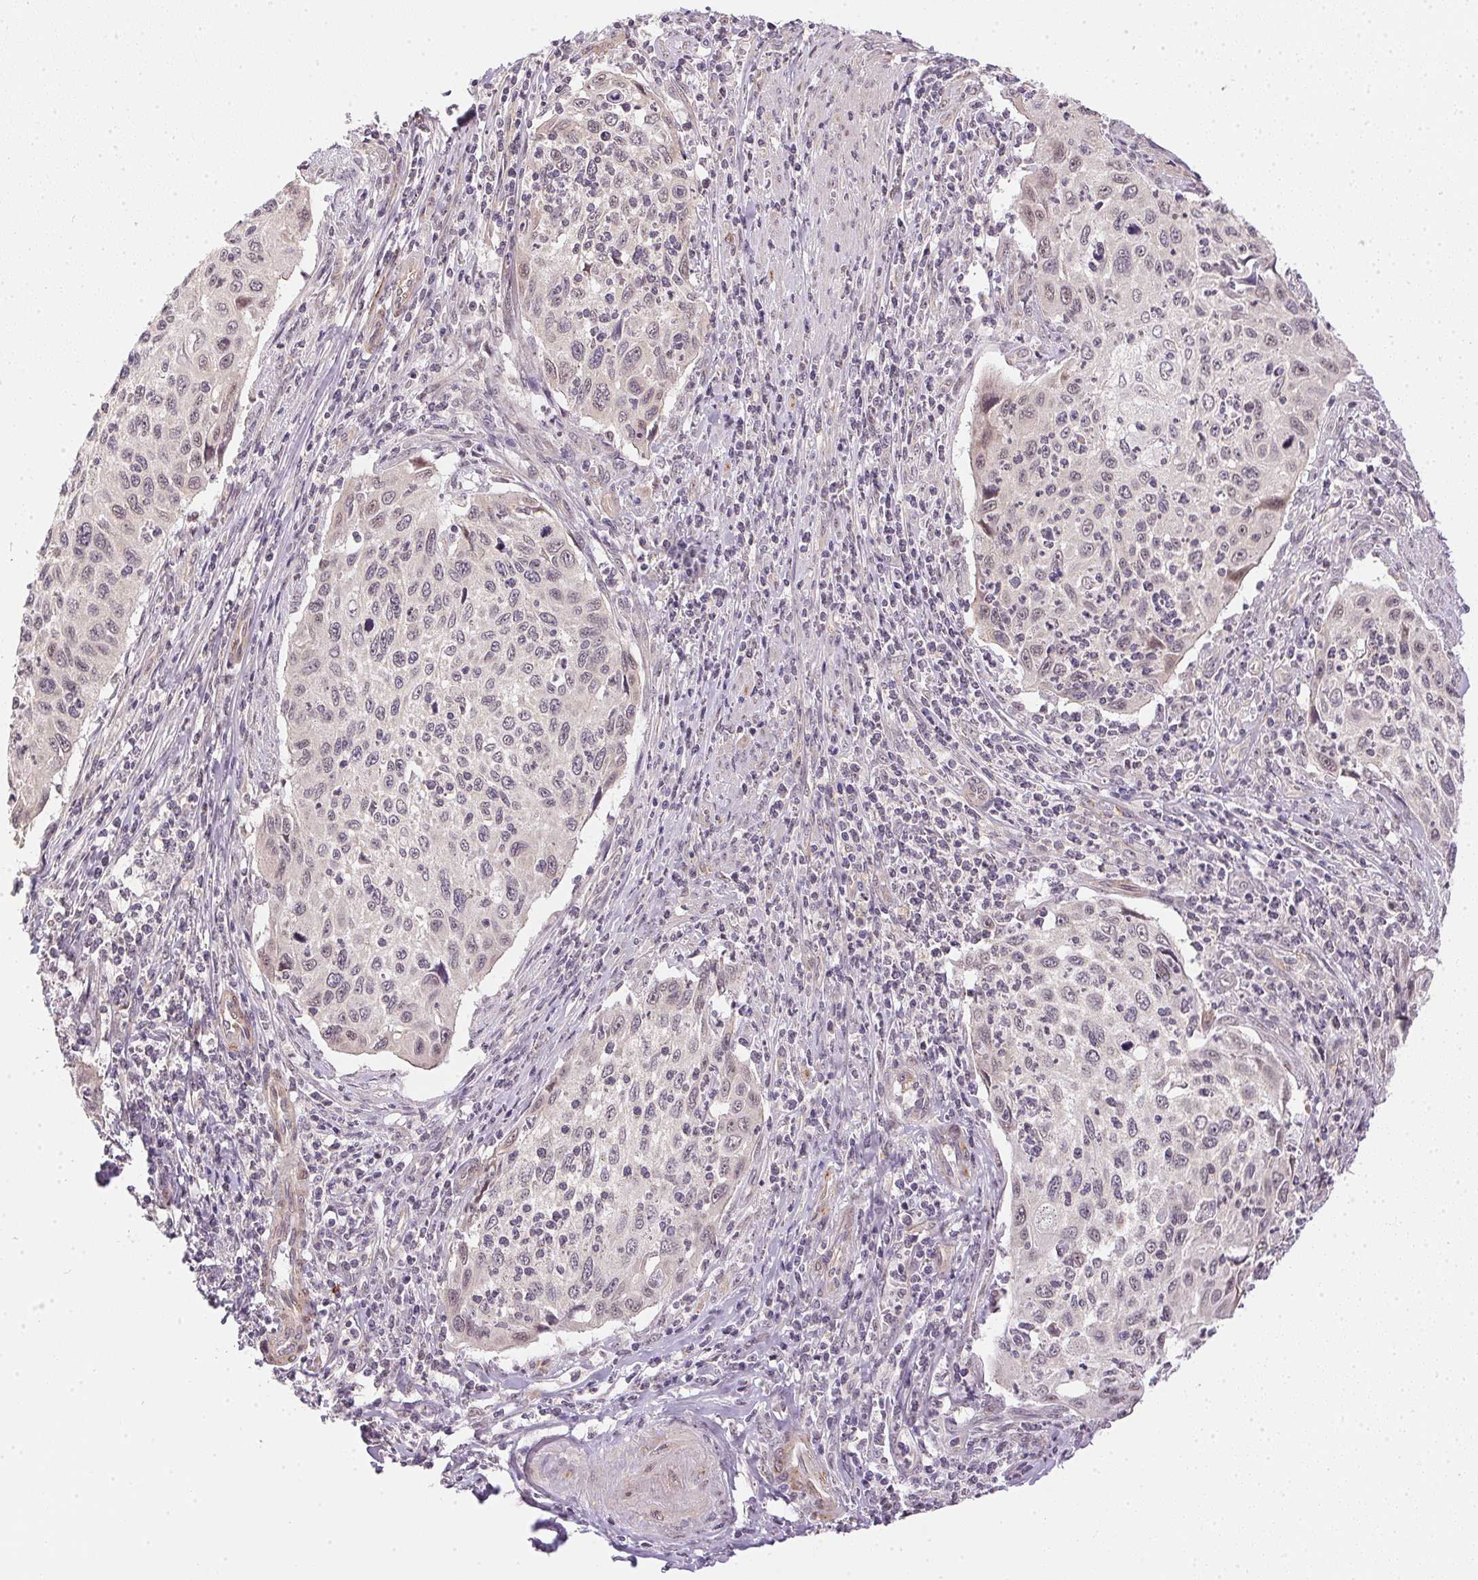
{"staining": {"intensity": "negative", "quantity": "none", "location": "none"}, "tissue": "cervical cancer", "cell_type": "Tumor cells", "image_type": "cancer", "snomed": [{"axis": "morphology", "description": "Squamous cell carcinoma, NOS"}, {"axis": "topography", "description": "Cervix"}], "caption": "The photomicrograph displays no significant staining in tumor cells of squamous cell carcinoma (cervical).", "gene": "CFAP92", "patient": {"sex": "female", "age": 70}}